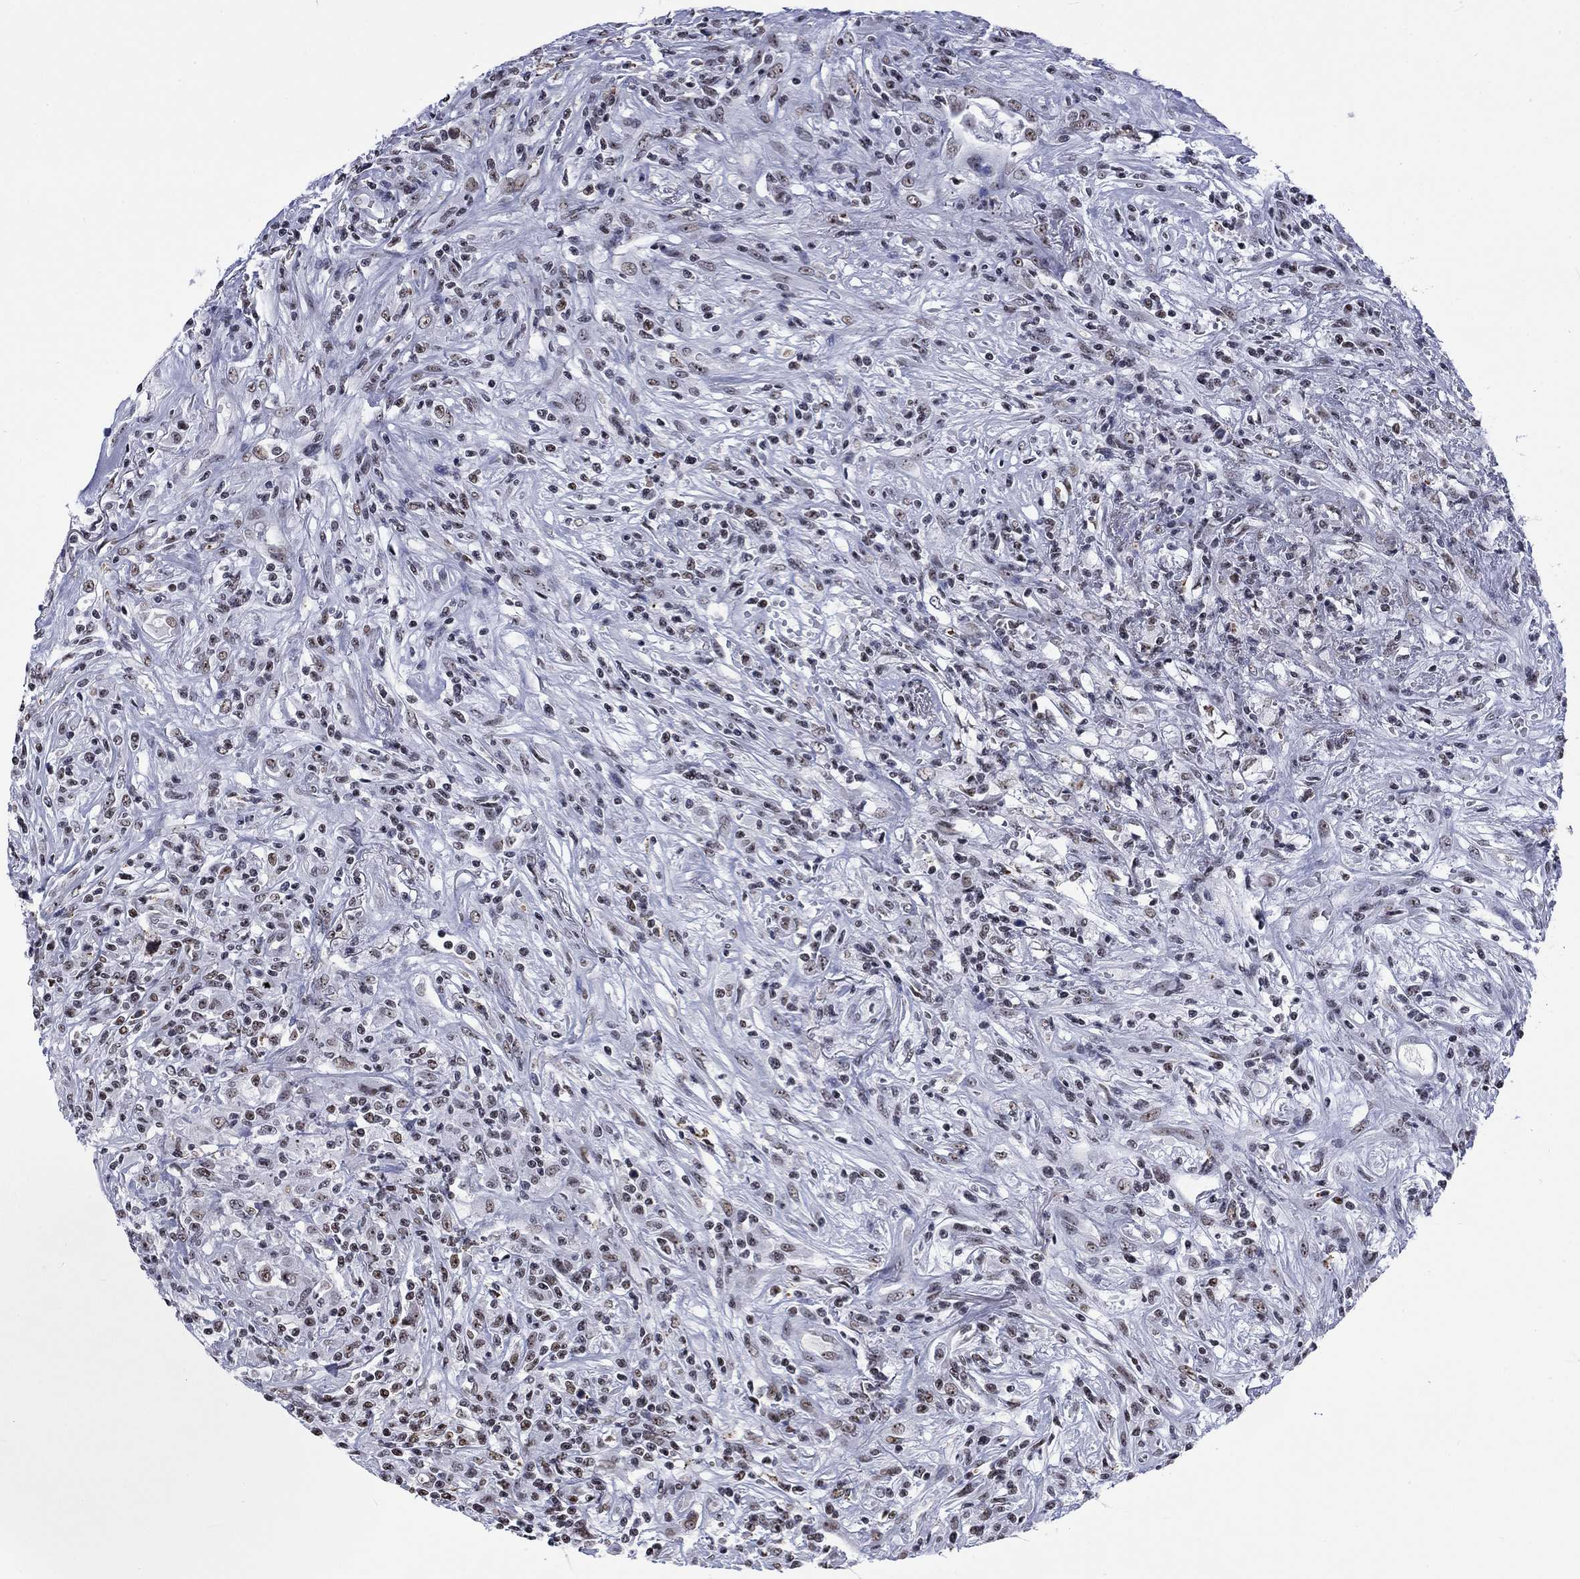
{"staining": {"intensity": "negative", "quantity": "none", "location": "none"}, "tissue": "lymphoma", "cell_type": "Tumor cells", "image_type": "cancer", "snomed": [{"axis": "morphology", "description": "Malignant lymphoma, non-Hodgkin's type, High grade"}, {"axis": "topography", "description": "Lung"}], "caption": "There is no significant positivity in tumor cells of high-grade malignant lymphoma, non-Hodgkin's type.", "gene": "CSRNP3", "patient": {"sex": "male", "age": 79}}